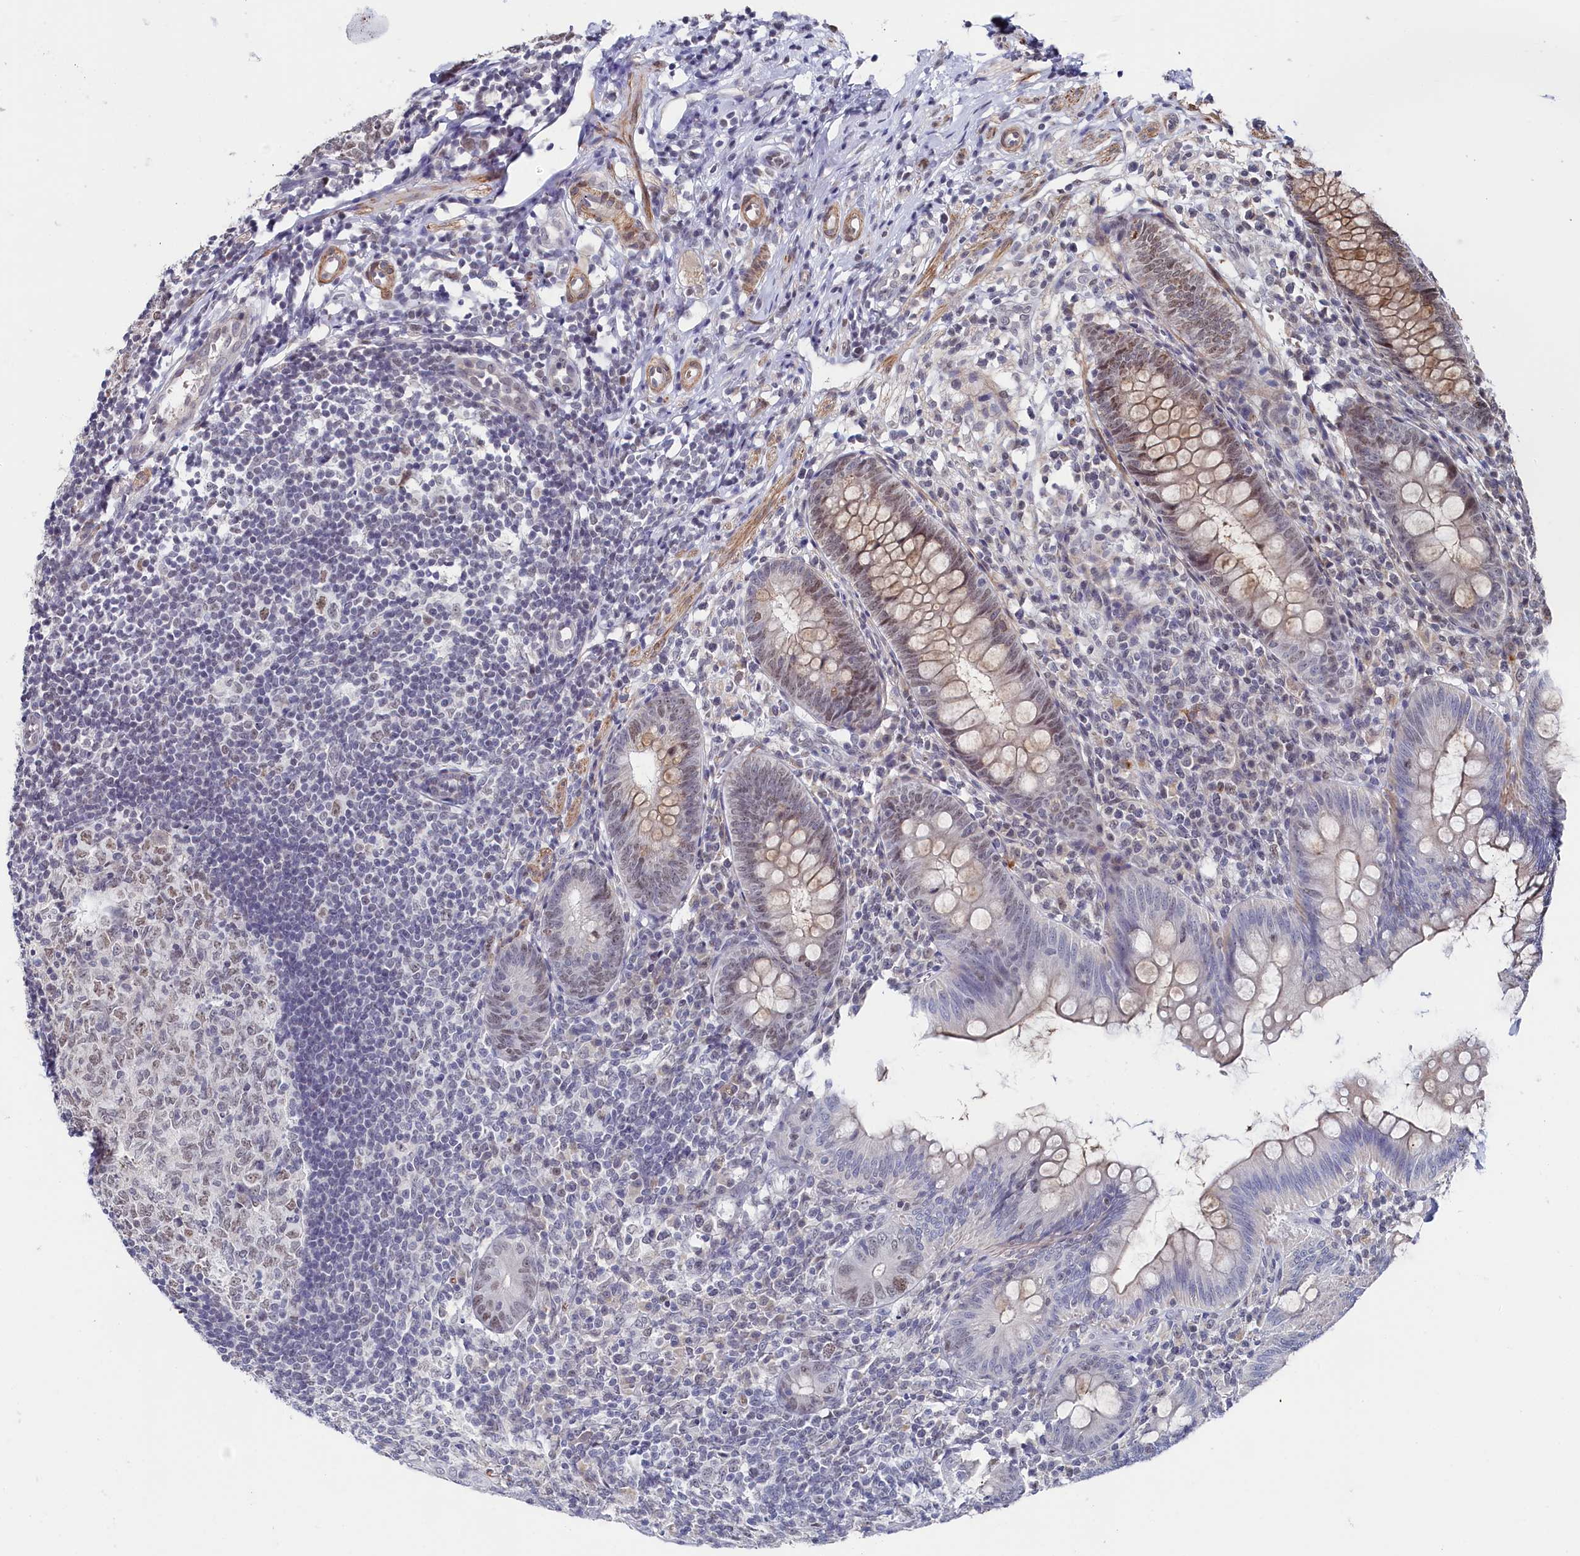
{"staining": {"intensity": "moderate", "quantity": "<25%", "location": "cytoplasmic/membranous,nuclear"}, "tissue": "appendix", "cell_type": "Glandular cells", "image_type": "normal", "snomed": [{"axis": "morphology", "description": "Normal tissue, NOS"}, {"axis": "topography", "description": "Appendix"}], "caption": "A high-resolution image shows IHC staining of unremarkable appendix, which demonstrates moderate cytoplasmic/membranous,nuclear expression in approximately <25% of glandular cells. (Brightfield microscopy of DAB IHC at high magnification).", "gene": "TIGD4", "patient": {"sex": "male", "age": 14}}